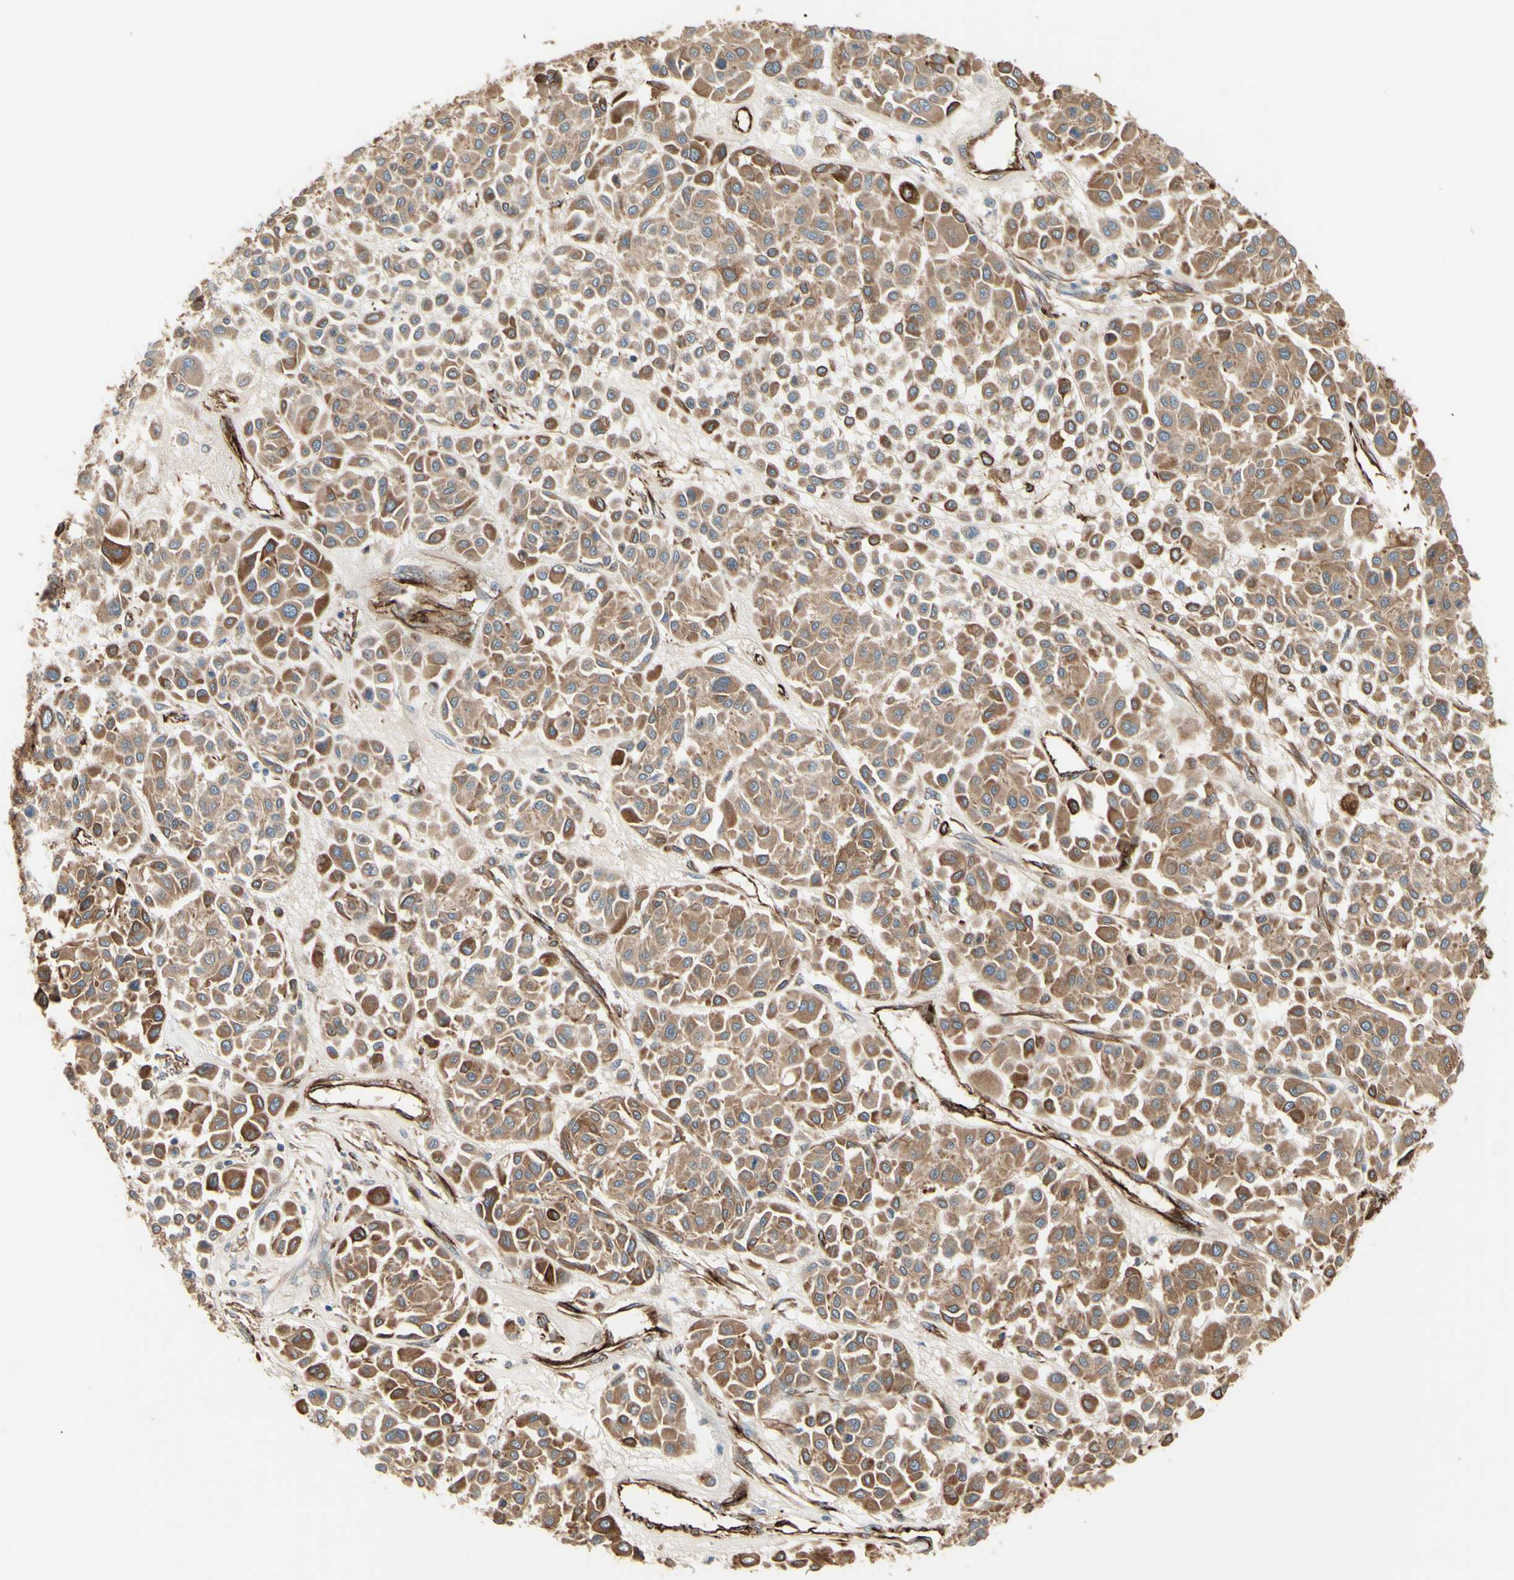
{"staining": {"intensity": "weak", "quantity": ">75%", "location": "cytoplasmic/membranous"}, "tissue": "melanoma", "cell_type": "Tumor cells", "image_type": "cancer", "snomed": [{"axis": "morphology", "description": "Malignant melanoma, Metastatic site"}, {"axis": "topography", "description": "Soft tissue"}], "caption": "Immunohistochemical staining of human malignant melanoma (metastatic site) exhibits weak cytoplasmic/membranous protein expression in about >75% of tumor cells. (brown staining indicates protein expression, while blue staining denotes nuclei).", "gene": "TRAF2", "patient": {"sex": "male", "age": 41}}